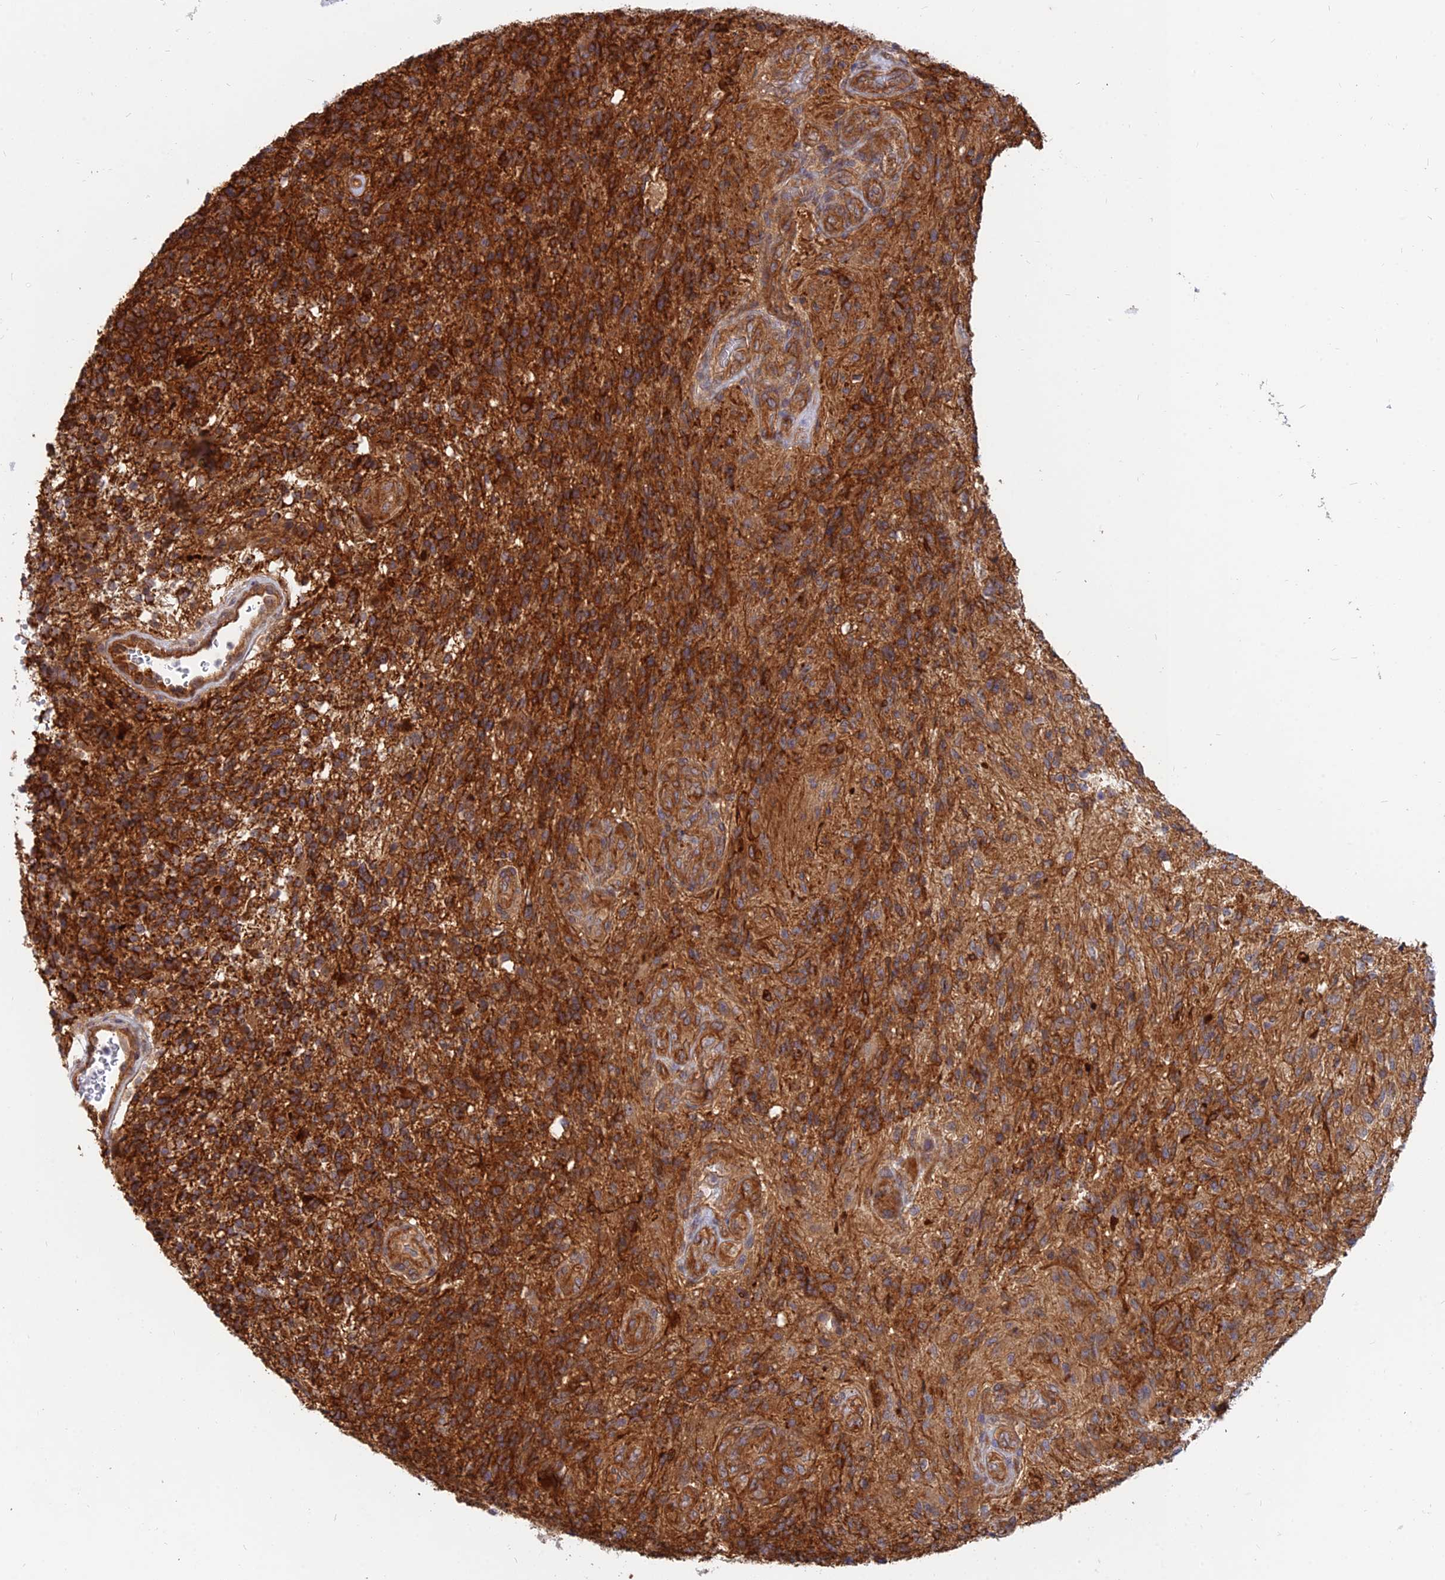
{"staining": {"intensity": "strong", "quantity": ">75%", "location": "cytoplasmic/membranous"}, "tissue": "glioma", "cell_type": "Tumor cells", "image_type": "cancer", "snomed": [{"axis": "morphology", "description": "Glioma, malignant, High grade"}, {"axis": "topography", "description": "Brain"}], "caption": "This micrograph demonstrates immunohistochemistry (IHC) staining of glioma, with high strong cytoplasmic/membranous positivity in approximately >75% of tumor cells.", "gene": "WDR41", "patient": {"sex": "male", "age": 56}}